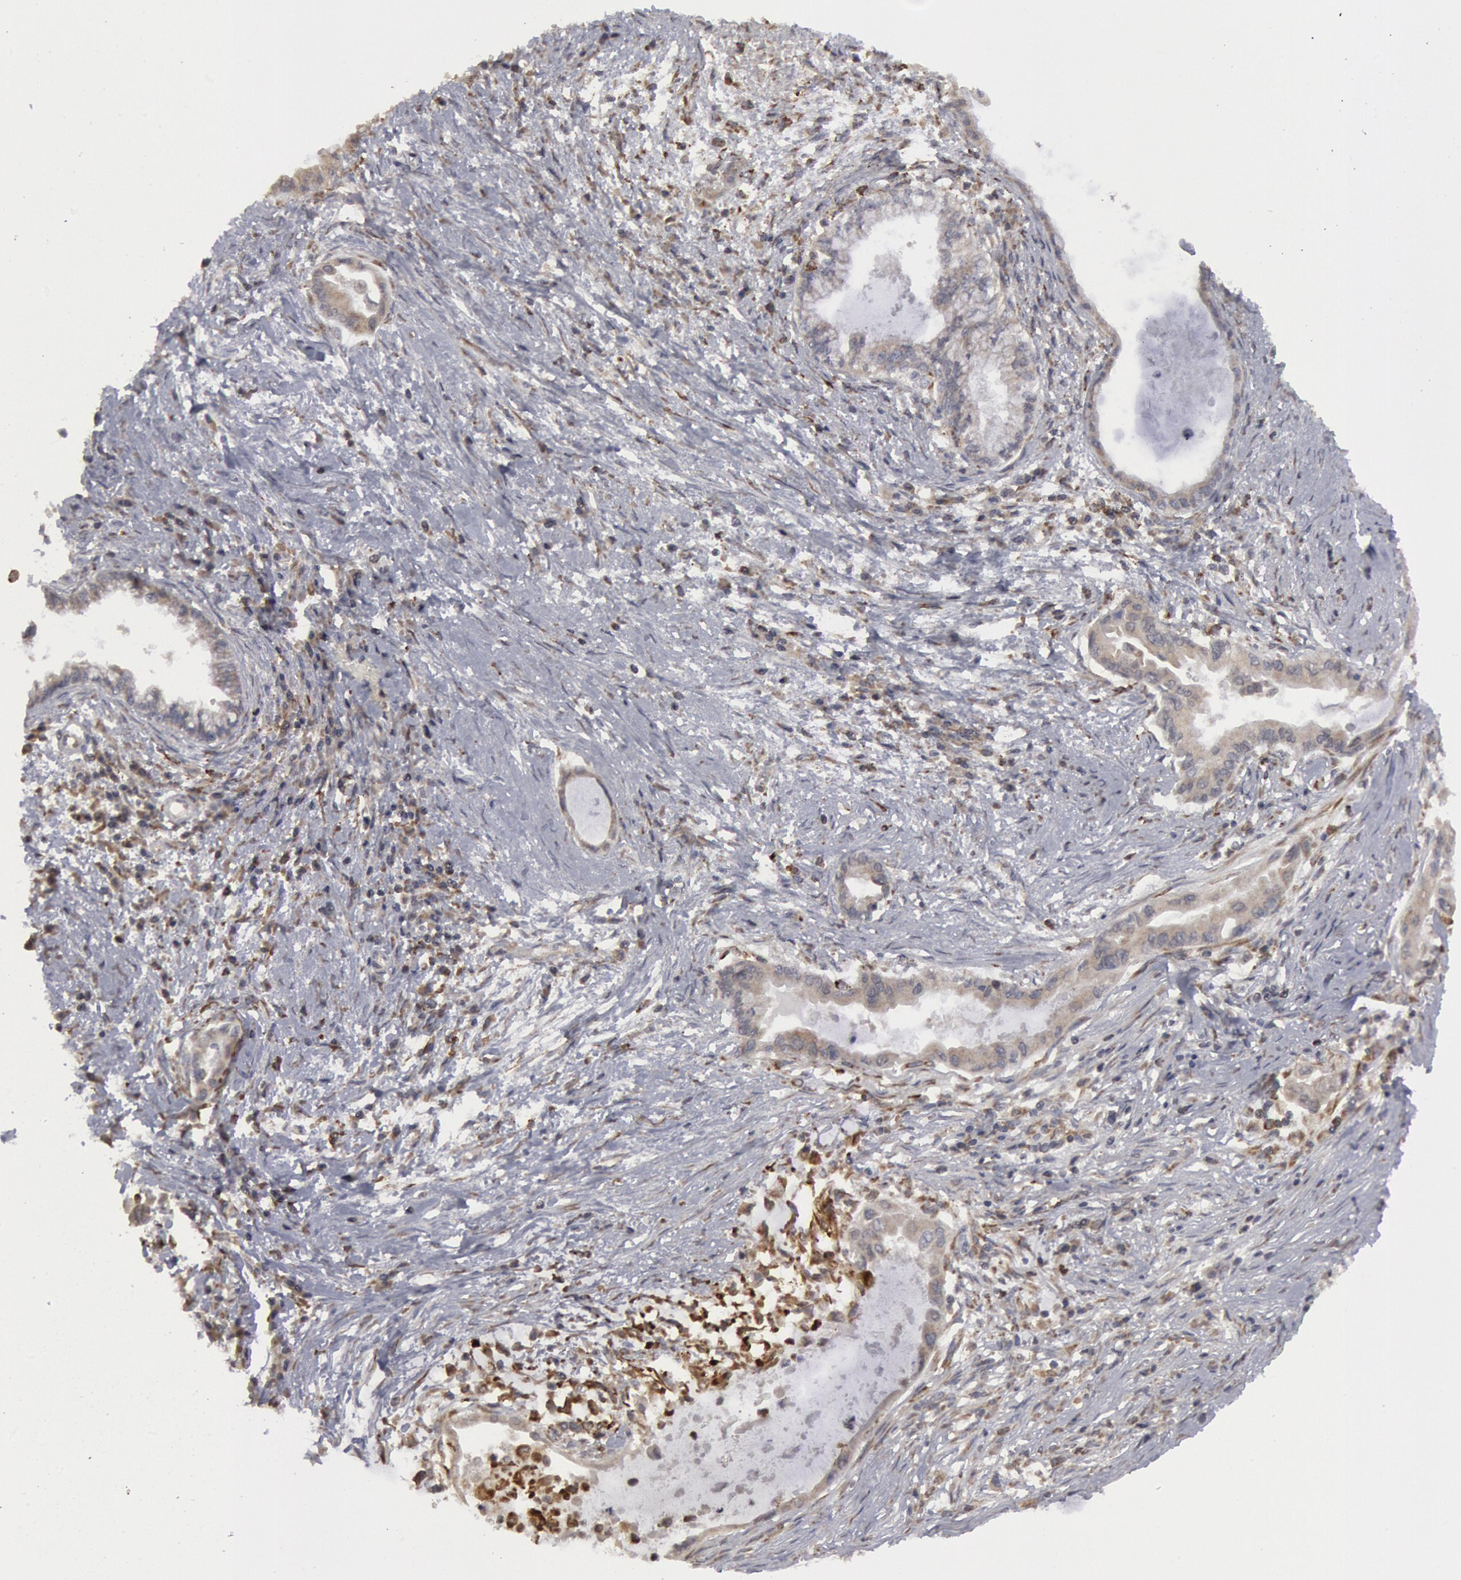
{"staining": {"intensity": "negative", "quantity": "none", "location": "none"}, "tissue": "pancreatic cancer", "cell_type": "Tumor cells", "image_type": "cancer", "snomed": [{"axis": "morphology", "description": "Adenocarcinoma, NOS"}, {"axis": "topography", "description": "Pancreas"}], "caption": "Immunohistochemistry (IHC) of pancreatic cancer (adenocarcinoma) displays no expression in tumor cells. (IHC, brightfield microscopy, high magnification).", "gene": "OSBPL8", "patient": {"sex": "female", "age": 64}}